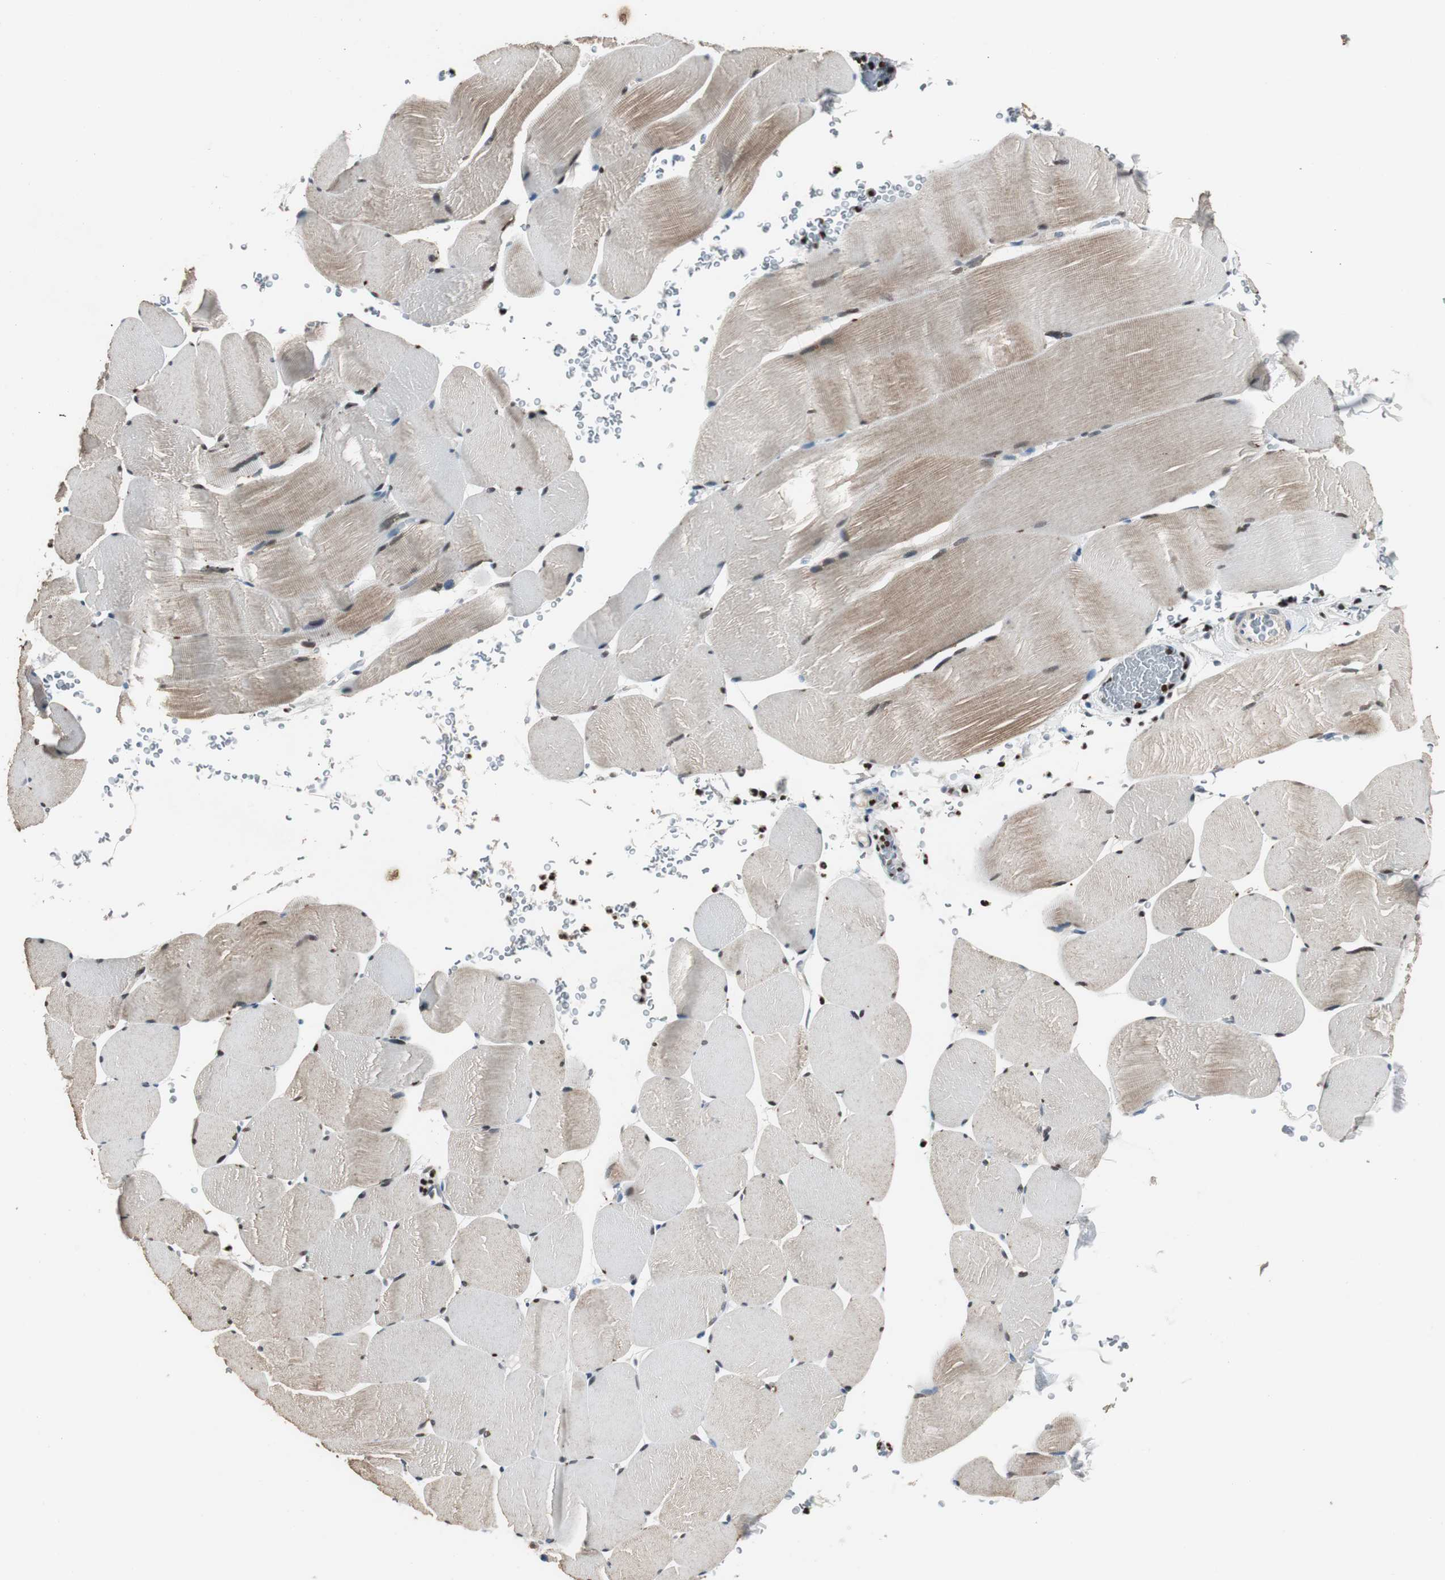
{"staining": {"intensity": "moderate", "quantity": "25%-75%", "location": "nuclear"}, "tissue": "skeletal muscle", "cell_type": "Myocytes", "image_type": "normal", "snomed": [{"axis": "morphology", "description": "Normal tissue, NOS"}, {"axis": "topography", "description": "Skeletal muscle"}], "caption": "Immunohistochemical staining of normal skeletal muscle reveals 25%-75% levels of moderate nuclear protein staining in approximately 25%-75% of myocytes. Nuclei are stained in blue.", "gene": "FEN1", "patient": {"sex": "male", "age": 62}}